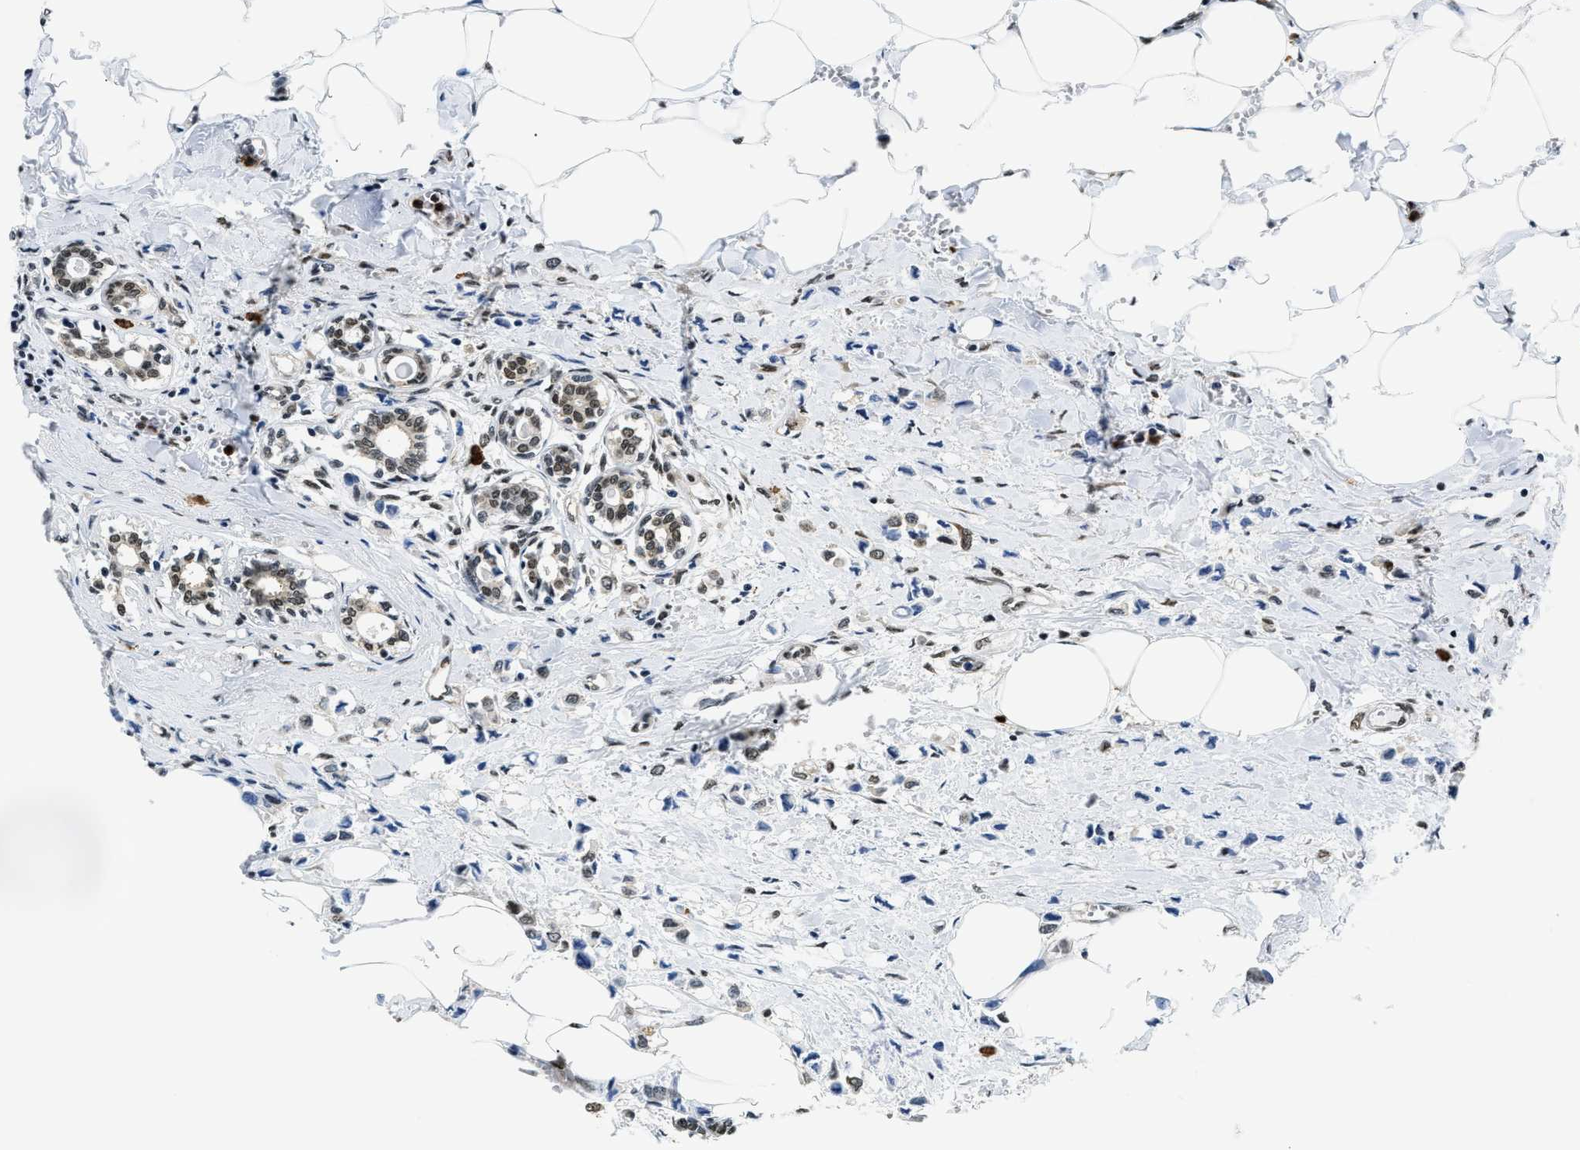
{"staining": {"intensity": "moderate", "quantity": ">75%", "location": "nuclear"}, "tissue": "breast cancer", "cell_type": "Tumor cells", "image_type": "cancer", "snomed": [{"axis": "morphology", "description": "Lobular carcinoma"}, {"axis": "topography", "description": "Breast"}], "caption": "About >75% of tumor cells in breast lobular carcinoma display moderate nuclear protein positivity as visualized by brown immunohistochemical staining.", "gene": "CCNDBP1", "patient": {"sex": "female", "age": 51}}